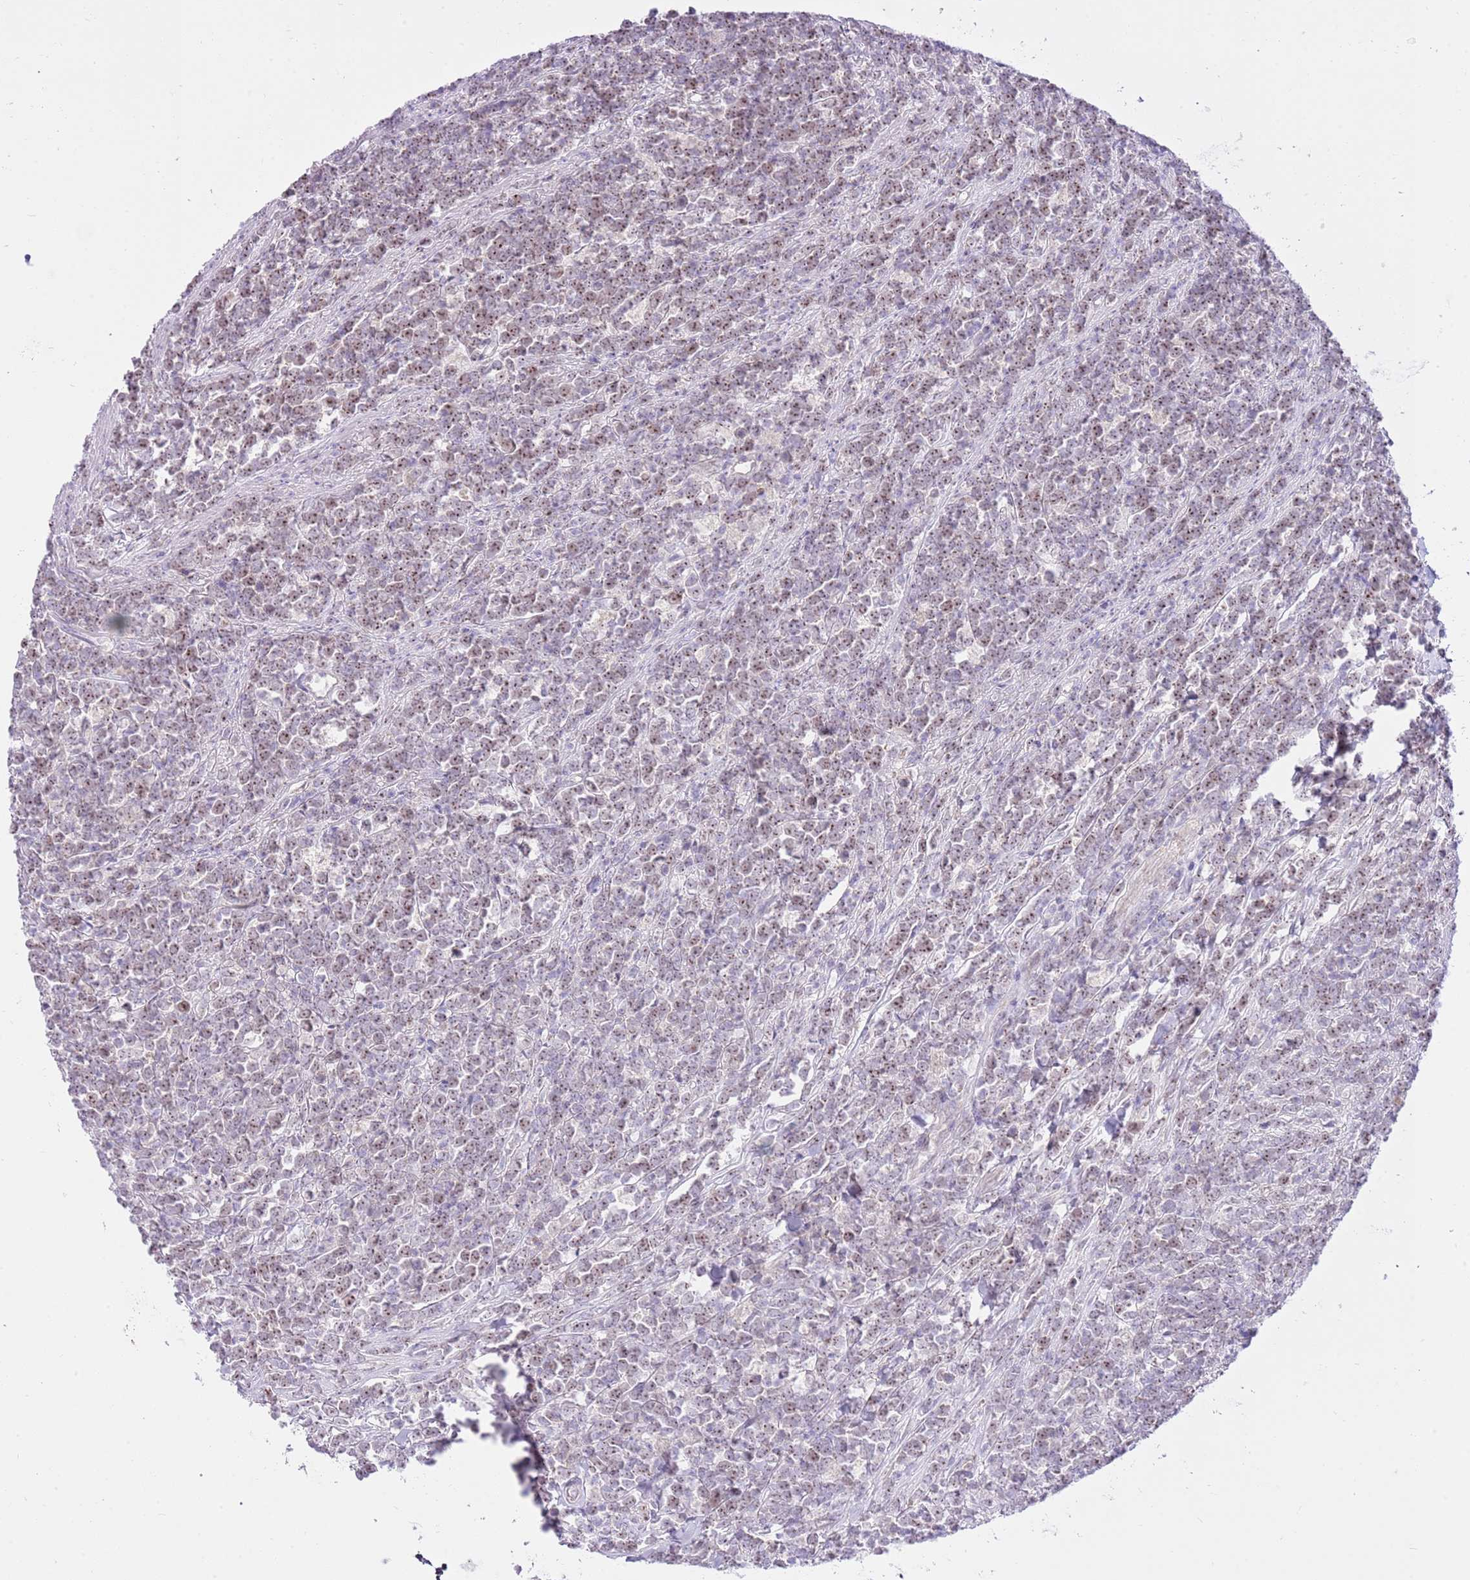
{"staining": {"intensity": "weak", "quantity": ">75%", "location": "nuclear"}, "tissue": "lymphoma", "cell_type": "Tumor cells", "image_type": "cancer", "snomed": [{"axis": "morphology", "description": "Malignant lymphoma, non-Hodgkin's type, High grade"}, {"axis": "topography", "description": "Small intestine"}, {"axis": "topography", "description": "Colon"}], "caption": "Lymphoma tissue demonstrates weak nuclear positivity in approximately >75% of tumor cells", "gene": "FBRSL1", "patient": {"sex": "male", "age": 8}}